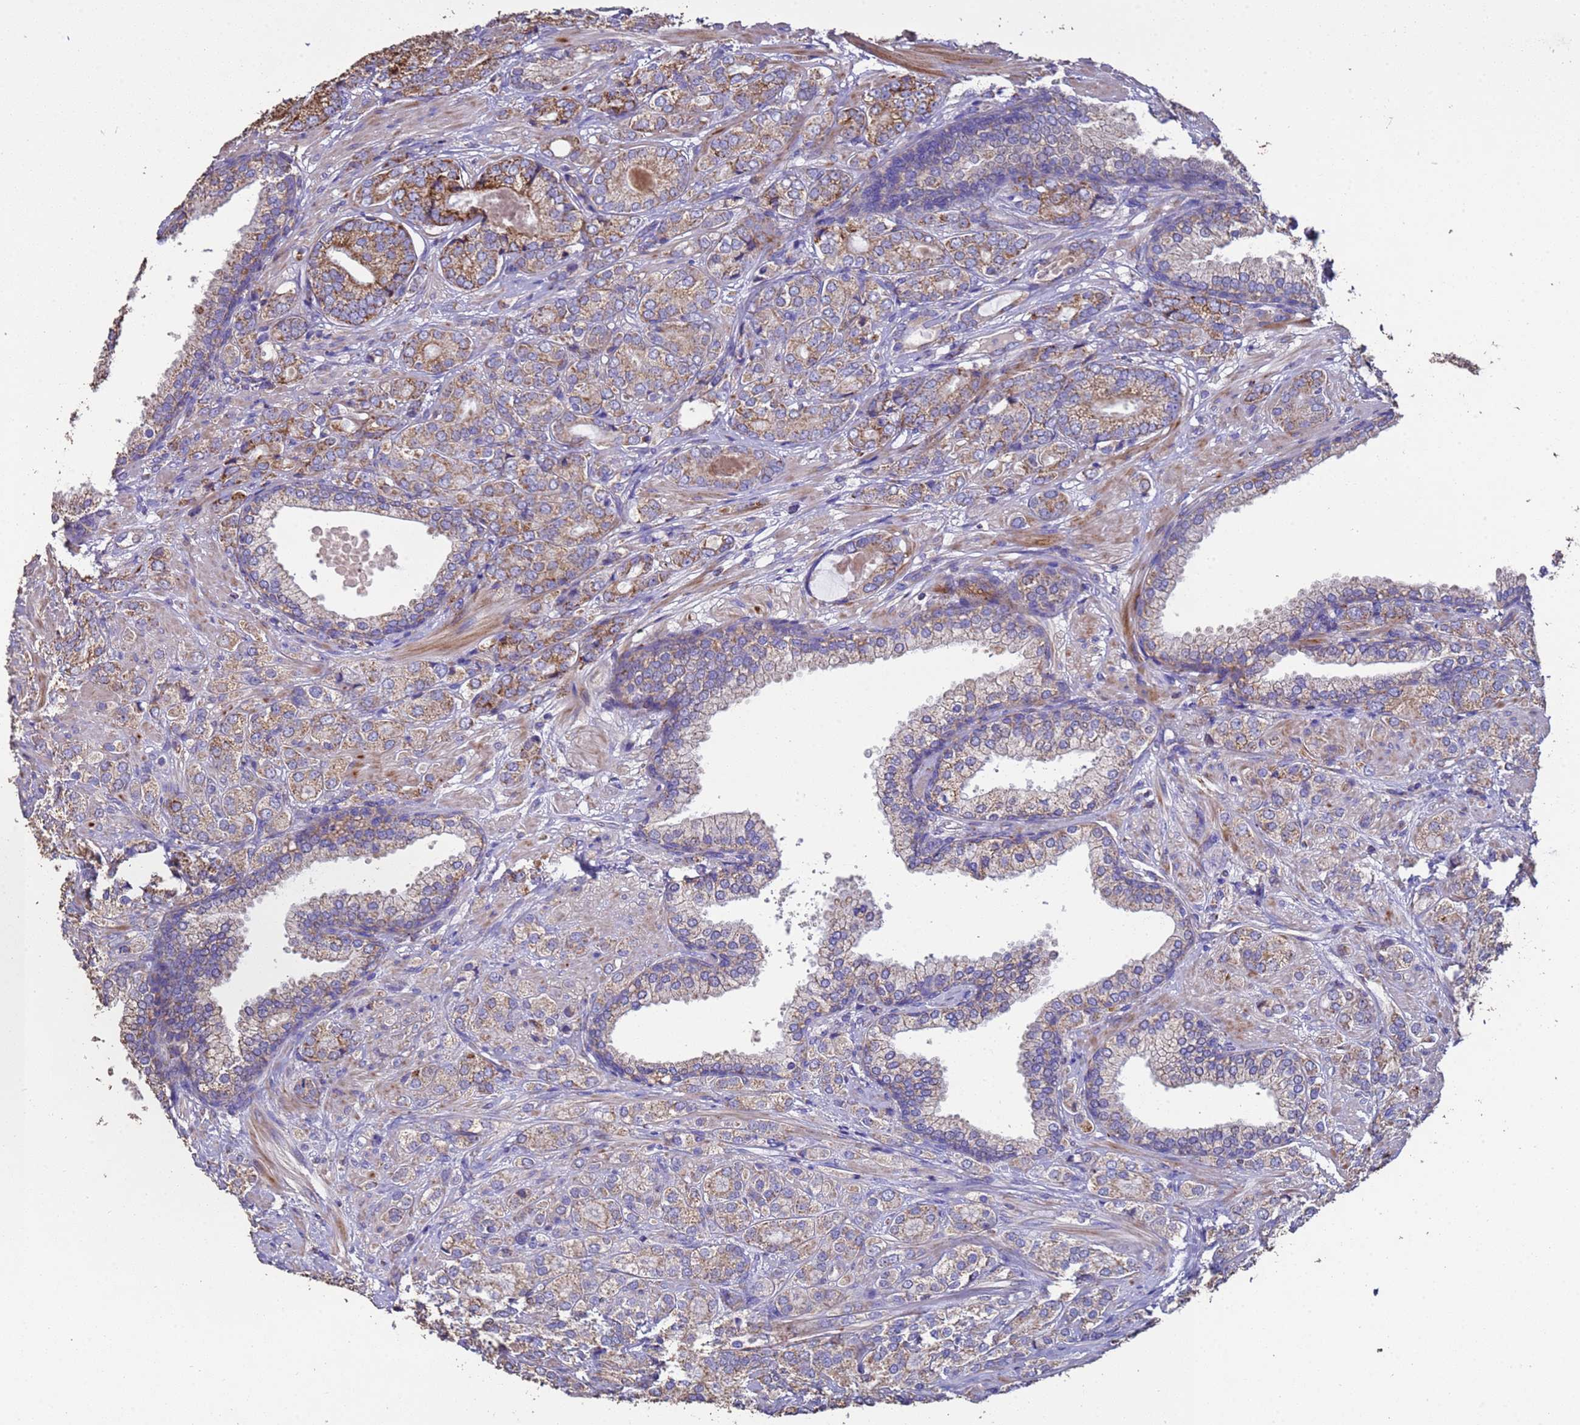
{"staining": {"intensity": "moderate", "quantity": "25%-75%", "location": "cytoplasmic/membranous"}, "tissue": "prostate cancer", "cell_type": "Tumor cells", "image_type": "cancer", "snomed": [{"axis": "morphology", "description": "Adenocarcinoma, High grade"}, {"axis": "topography", "description": "Prostate"}], "caption": "Moderate cytoplasmic/membranous expression is present in about 25%-75% of tumor cells in prostate cancer (high-grade adenocarcinoma).", "gene": "ZNFX1", "patient": {"sex": "male", "age": 60}}